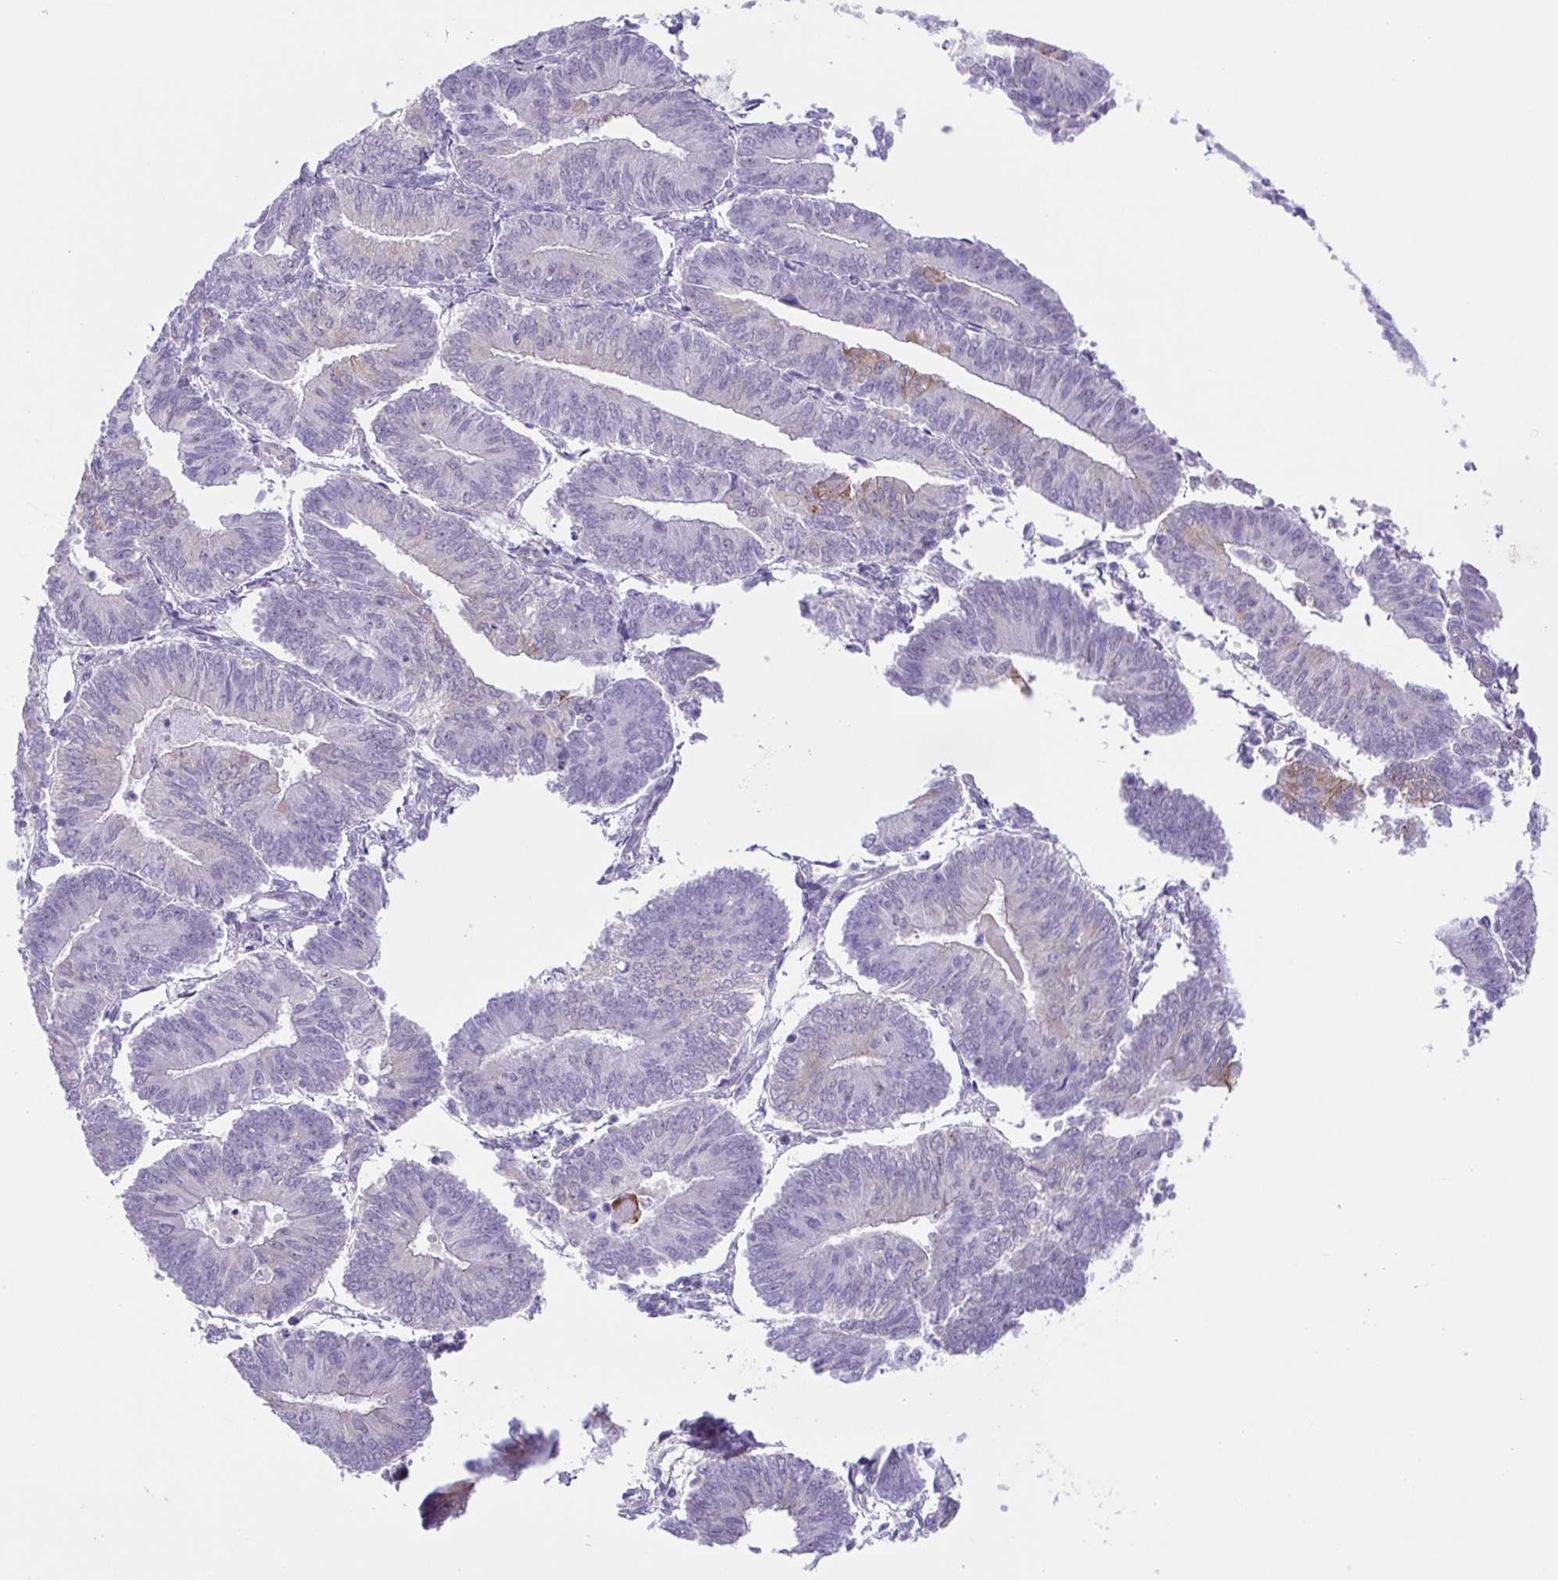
{"staining": {"intensity": "moderate", "quantity": "<25%", "location": "cytoplasmic/membranous"}, "tissue": "endometrial cancer", "cell_type": "Tumor cells", "image_type": "cancer", "snomed": [{"axis": "morphology", "description": "Adenocarcinoma, NOS"}, {"axis": "topography", "description": "Endometrium"}], "caption": "Endometrial cancer stained for a protein (brown) reveals moderate cytoplasmic/membranous positive expression in approximately <25% of tumor cells.", "gene": "DCLK2", "patient": {"sex": "female", "age": 65}}